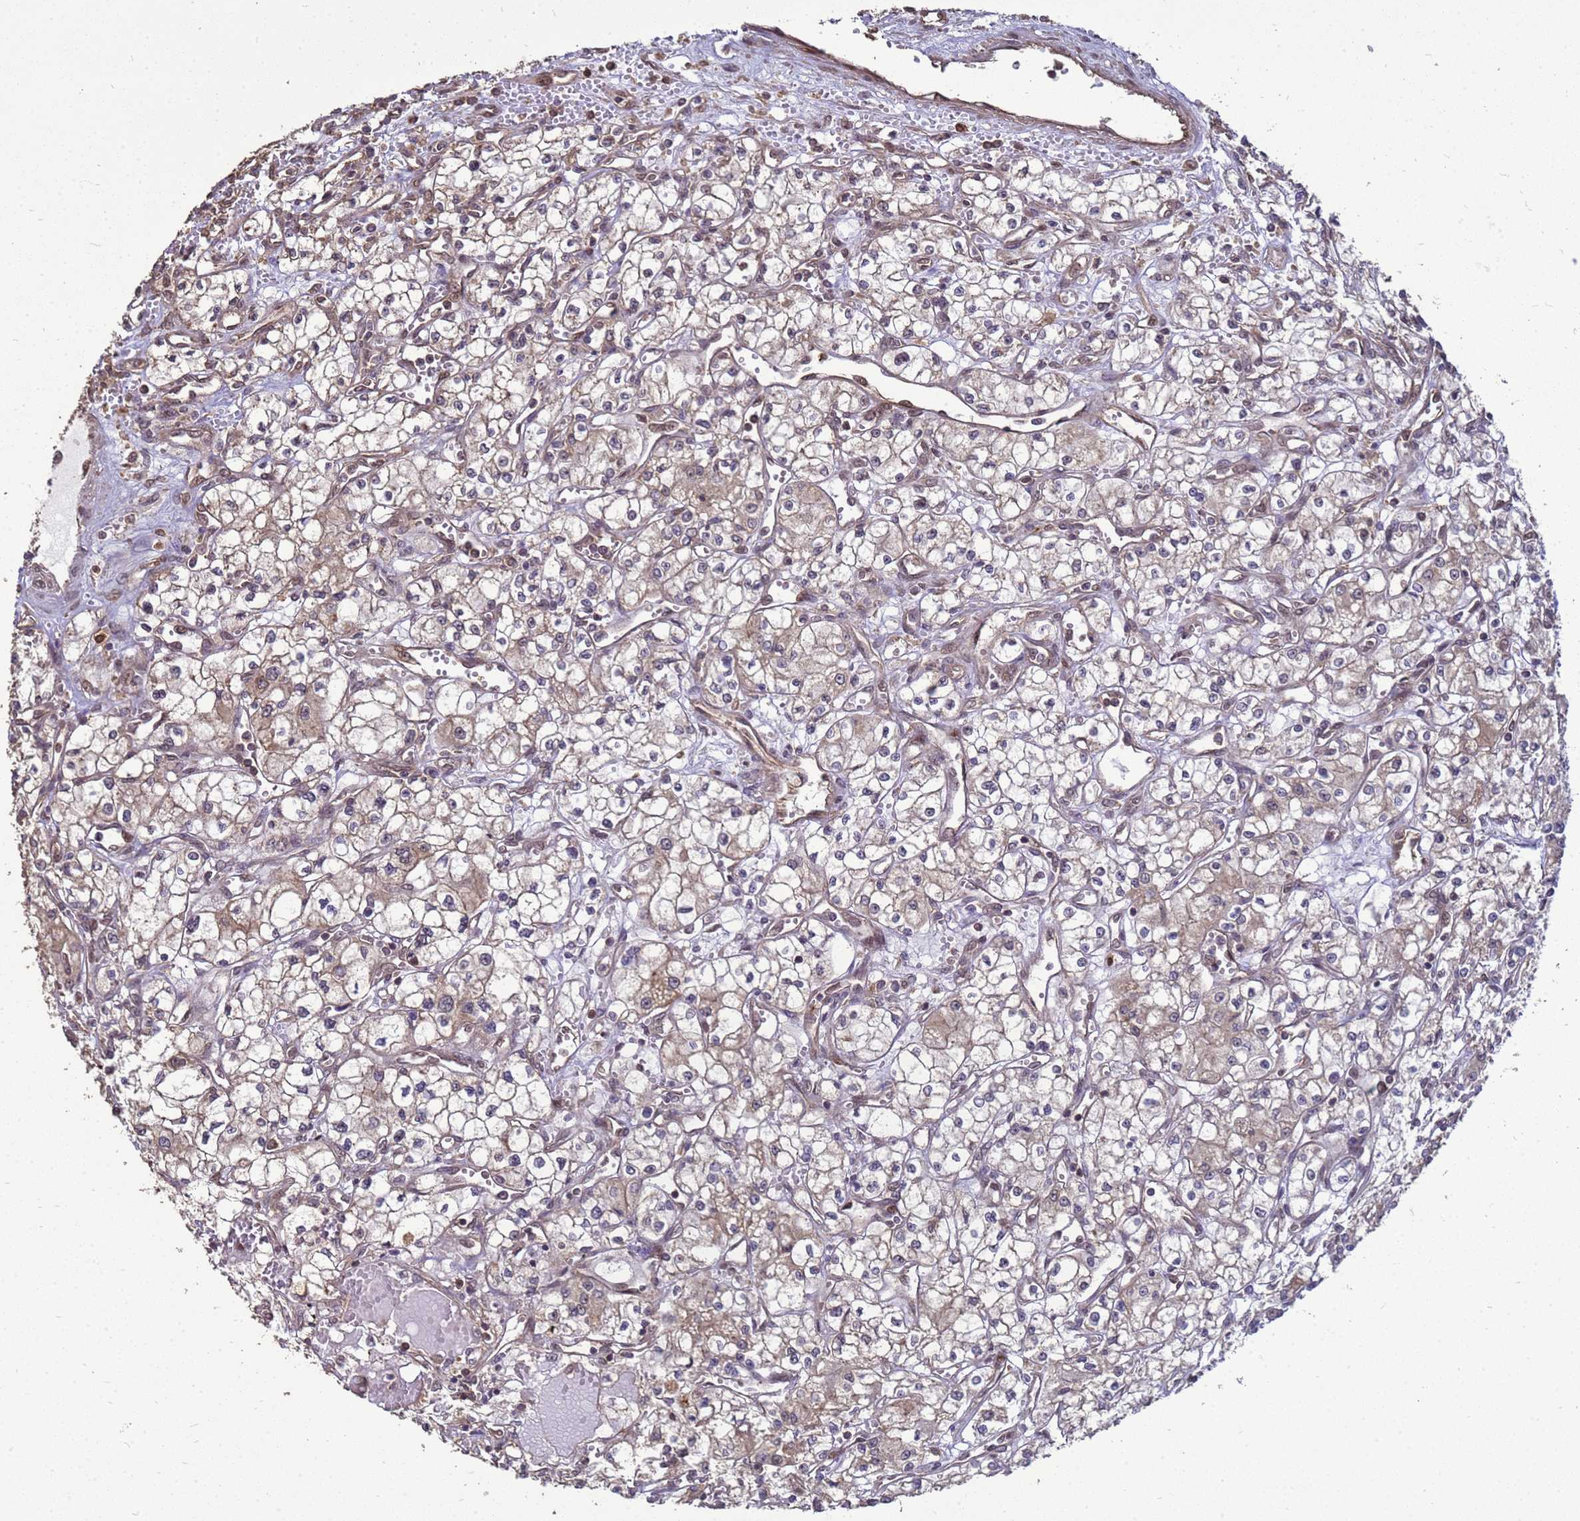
{"staining": {"intensity": "weak", "quantity": "<25%", "location": "cytoplasmic/membranous"}, "tissue": "renal cancer", "cell_type": "Tumor cells", "image_type": "cancer", "snomed": [{"axis": "morphology", "description": "Adenocarcinoma, NOS"}, {"axis": "topography", "description": "Kidney"}], "caption": "Renal cancer was stained to show a protein in brown. There is no significant positivity in tumor cells.", "gene": "CRBN", "patient": {"sex": "male", "age": 59}}